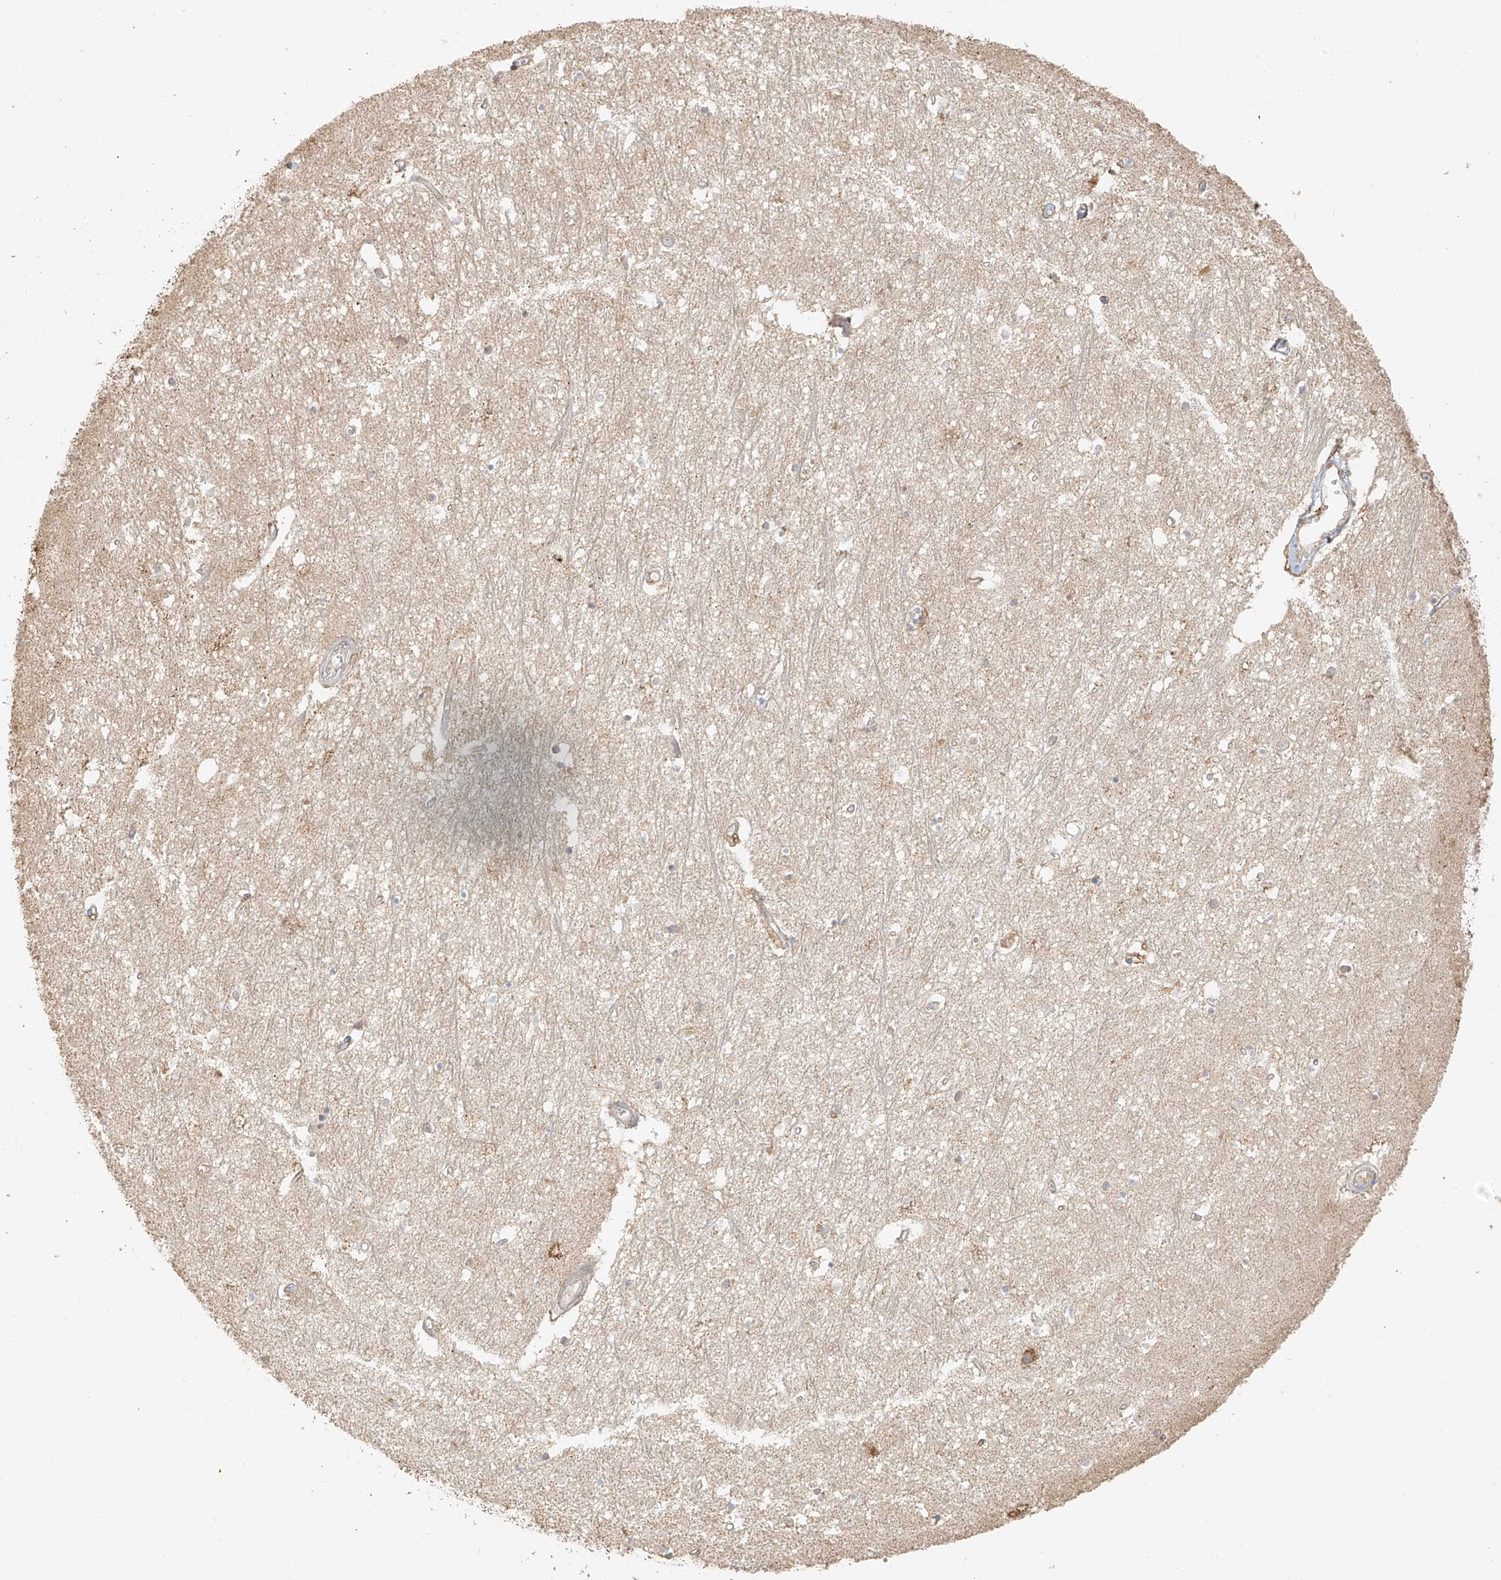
{"staining": {"intensity": "weak", "quantity": "<25%", "location": "cytoplasmic/membranous"}, "tissue": "hippocampus", "cell_type": "Glial cells", "image_type": "normal", "snomed": [{"axis": "morphology", "description": "Normal tissue, NOS"}, {"axis": "topography", "description": "Hippocampus"}], "caption": "Glial cells are negative for brown protein staining in unremarkable hippocampus.", "gene": "MIPEP", "patient": {"sex": "female", "age": 64}}